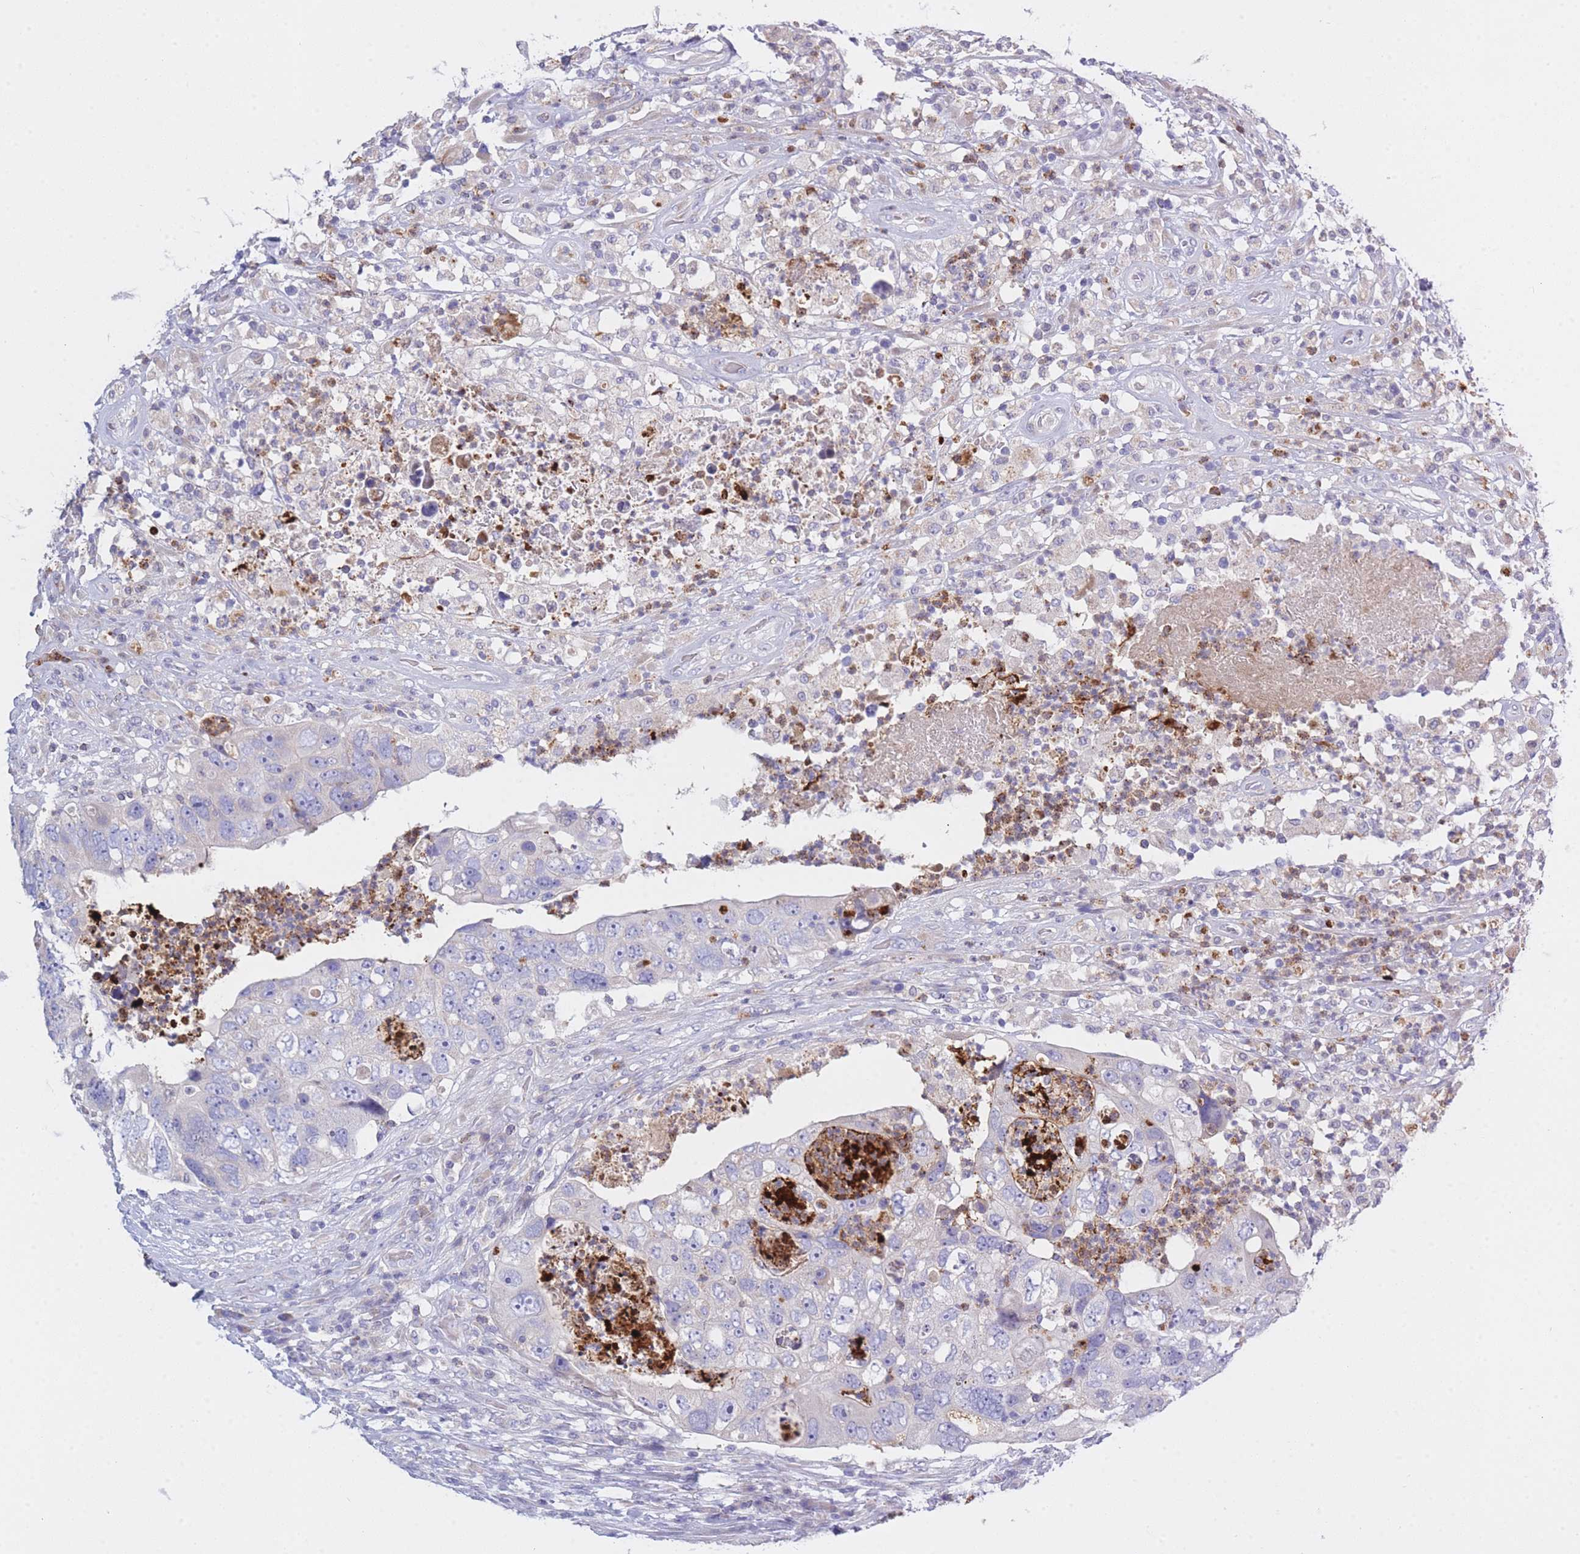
{"staining": {"intensity": "negative", "quantity": "none", "location": "none"}, "tissue": "colorectal cancer", "cell_type": "Tumor cells", "image_type": "cancer", "snomed": [{"axis": "morphology", "description": "Adenocarcinoma, NOS"}, {"axis": "topography", "description": "Rectum"}], "caption": "IHC of colorectal adenocarcinoma reveals no positivity in tumor cells.", "gene": "CENPM", "patient": {"sex": "male", "age": 59}}